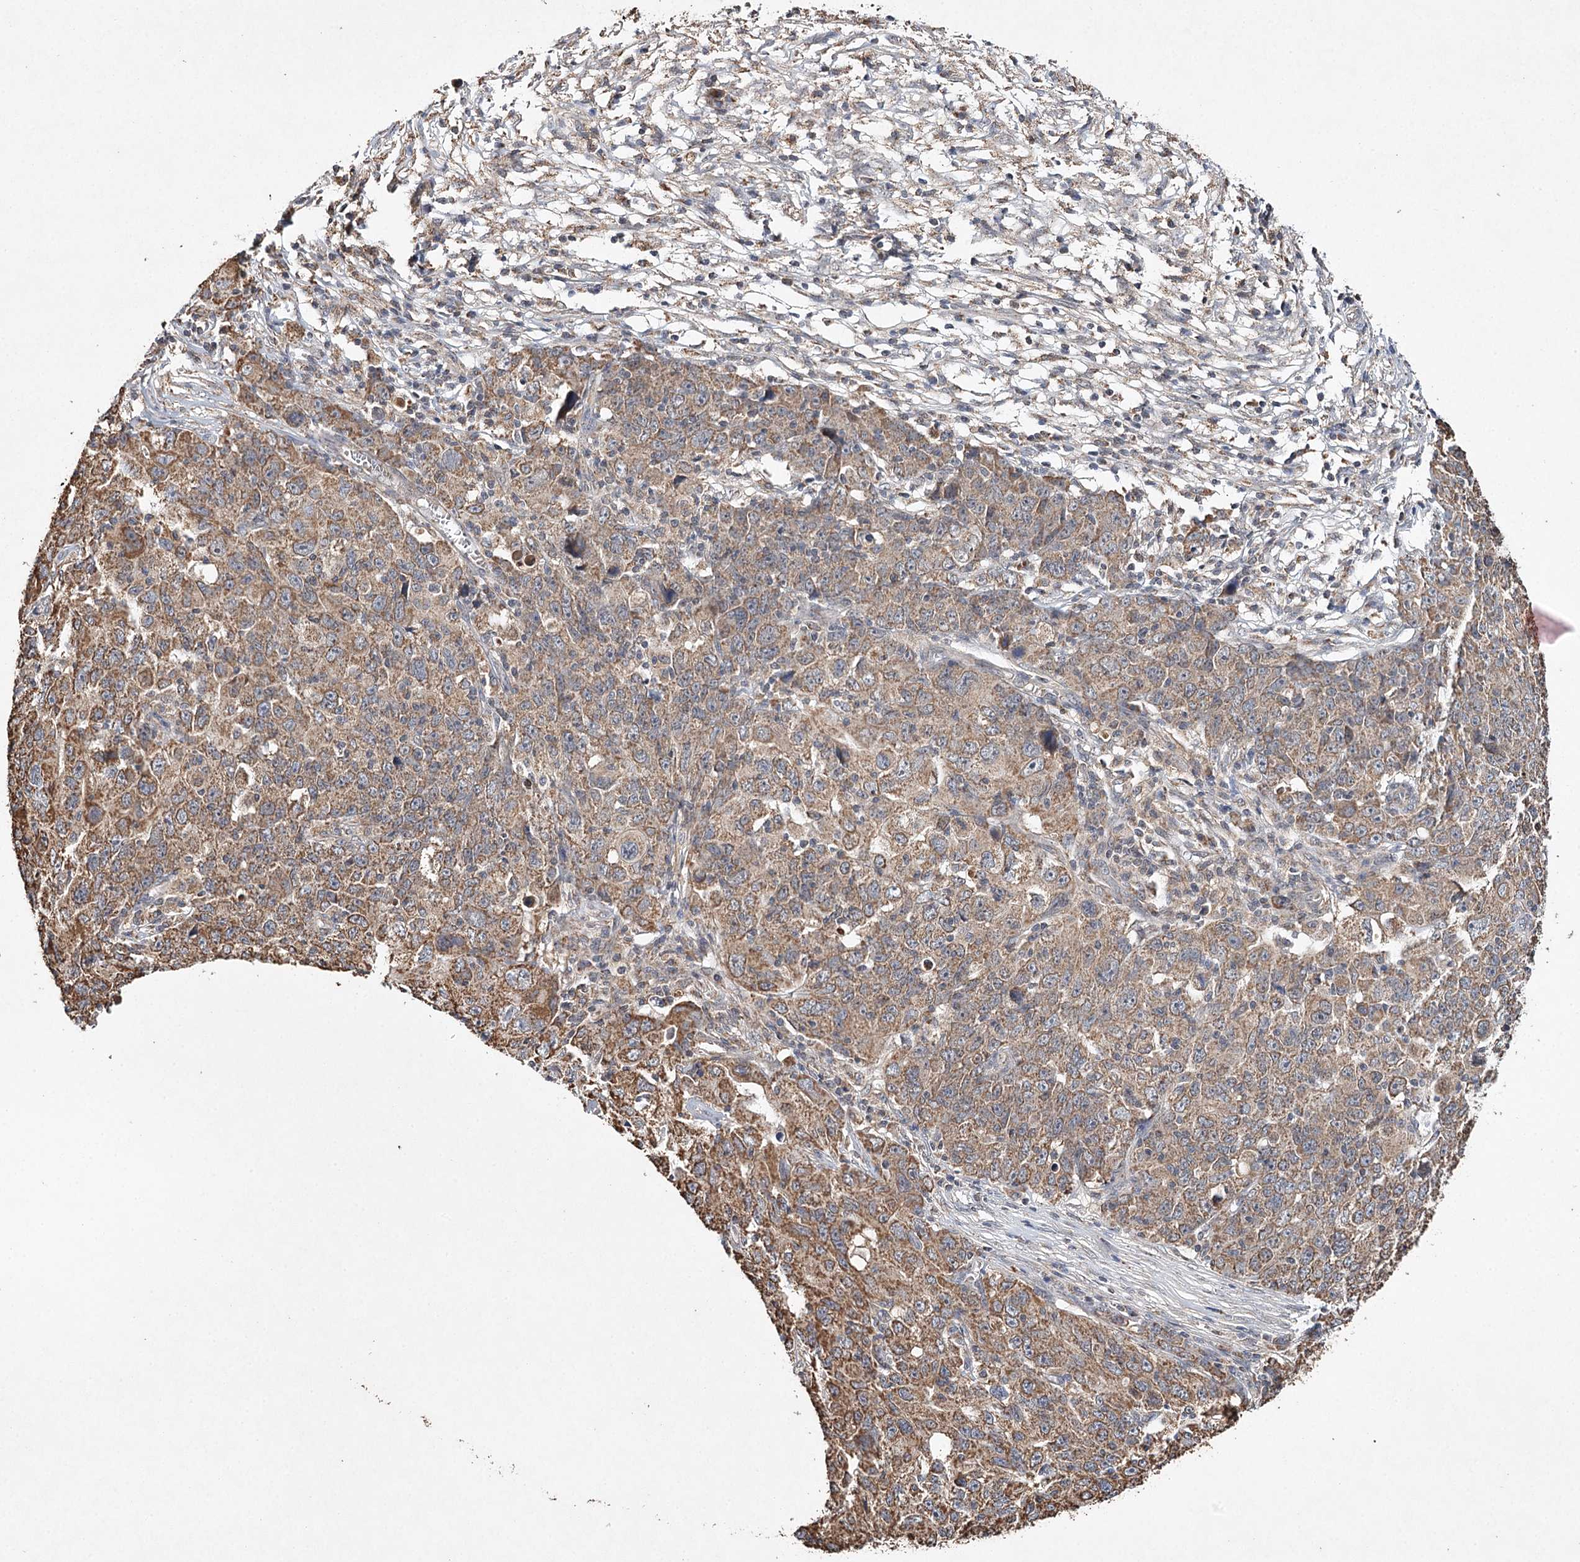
{"staining": {"intensity": "moderate", "quantity": ">75%", "location": "cytoplasmic/membranous"}, "tissue": "ovarian cancer", "cell_type": "Tumor cells", "image_type": "cancer", "snomed": [{"axis": "morphology", "description": "Carcinoma, endometroid"}, {"axis": "topography", "description": "Ovary"}], "caption": "A brown stain labels moderate cytoplasmic/membranous staining of a protein in human ovarian endometroid carcinoma tumor cells.", "gene": "PIK3CB", "patient": {"sex": "female", "age": 42}}